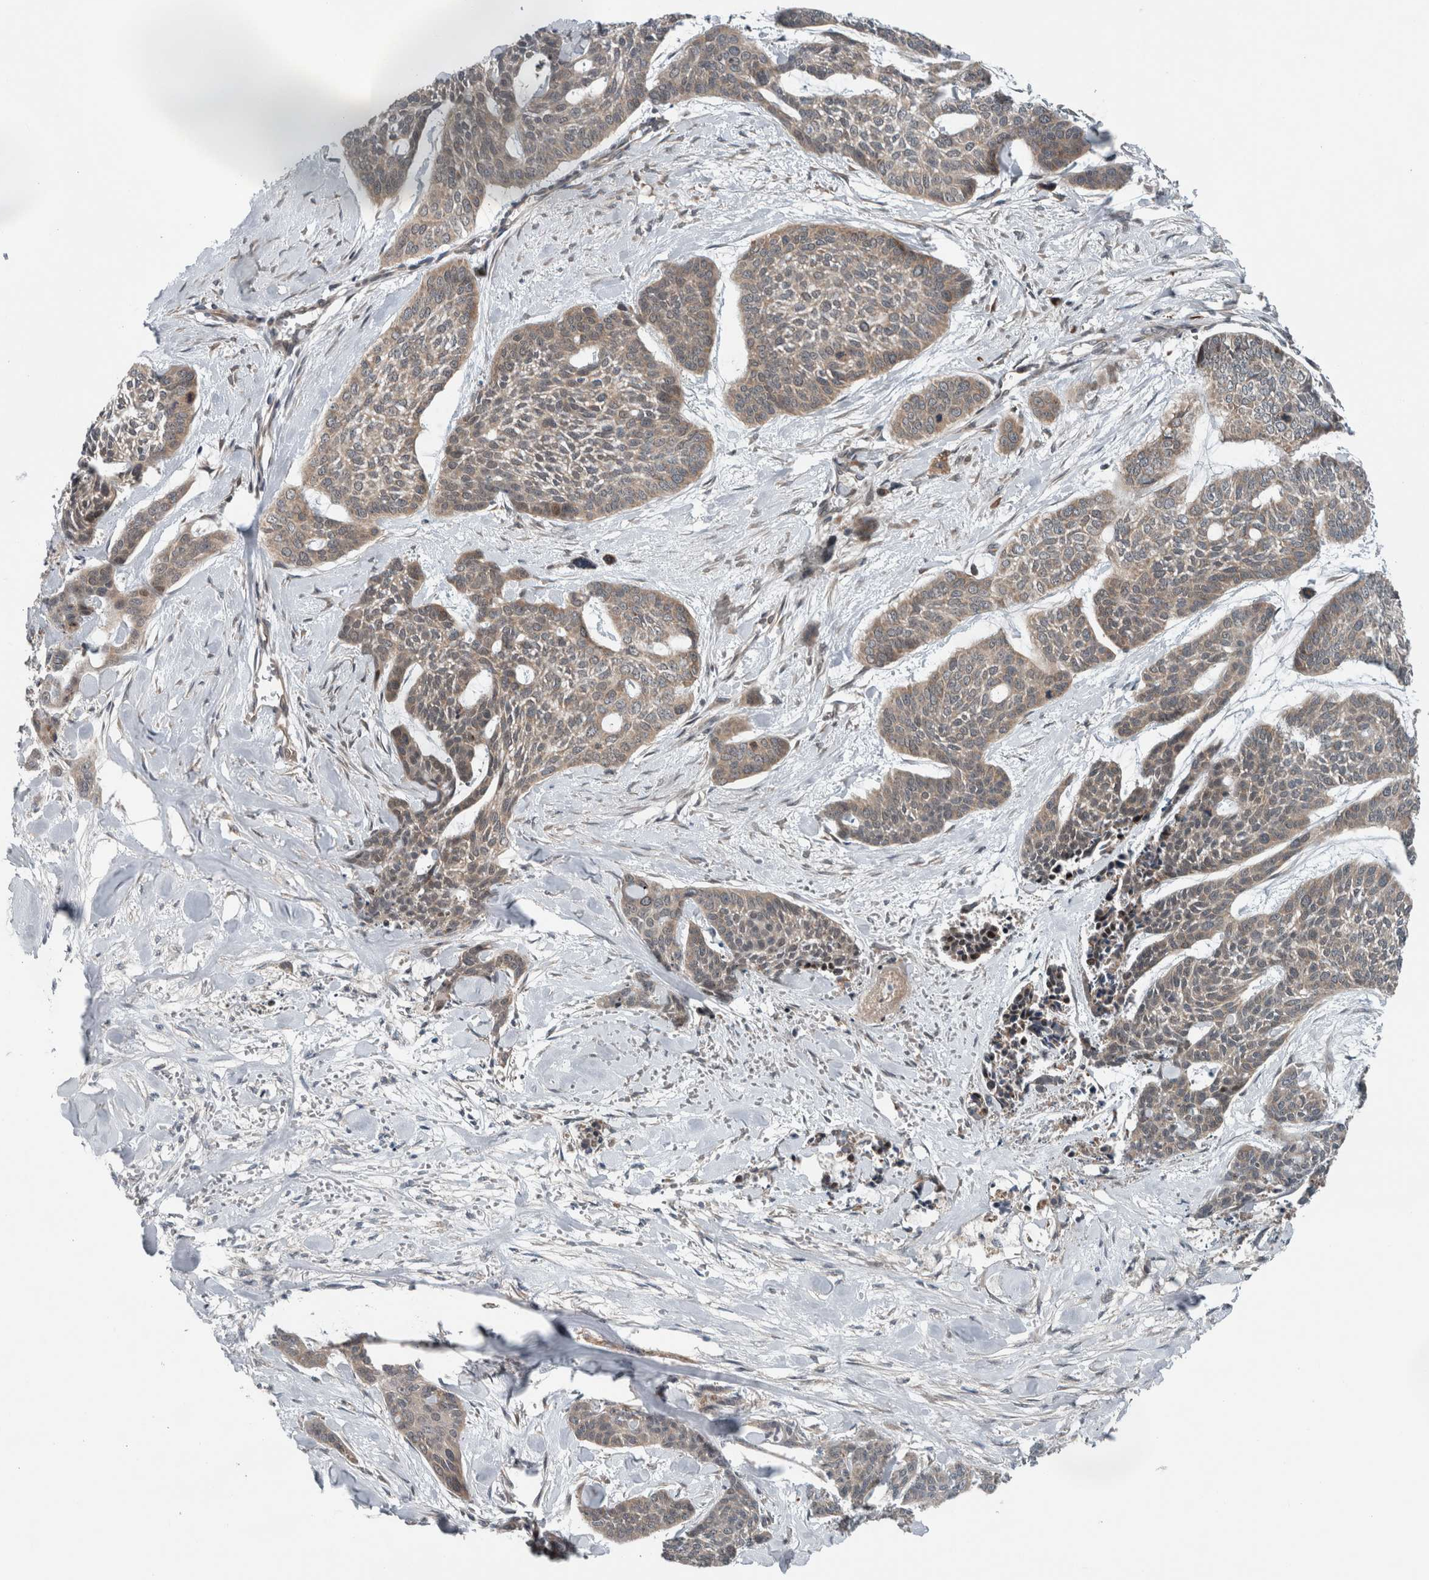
{"staining": {"intensity": "weak", "quantity": "25%-75%", "location": "cytoplasmic/membranous"}, "tissue": "skin cancer", "cell_type": "Tumor cells", "image_type": "cancer", "snomed": [{"axis": "morphology", "description": "Basal cell carcinoma"}, {"axis": "topography", "description": "Skin"}], "caption": "Immunohistochemistry photomicrograph of neoplastic tissue: skin cancer stained using IHC shows low levels of weak protein expression localized specifically in the cytoplasmic/membranous of tumor cells, appearing as a cytoplasmic/membranous brown color.", "gene": "GBA2", "patient": {"sex": "female", "age": 64}}